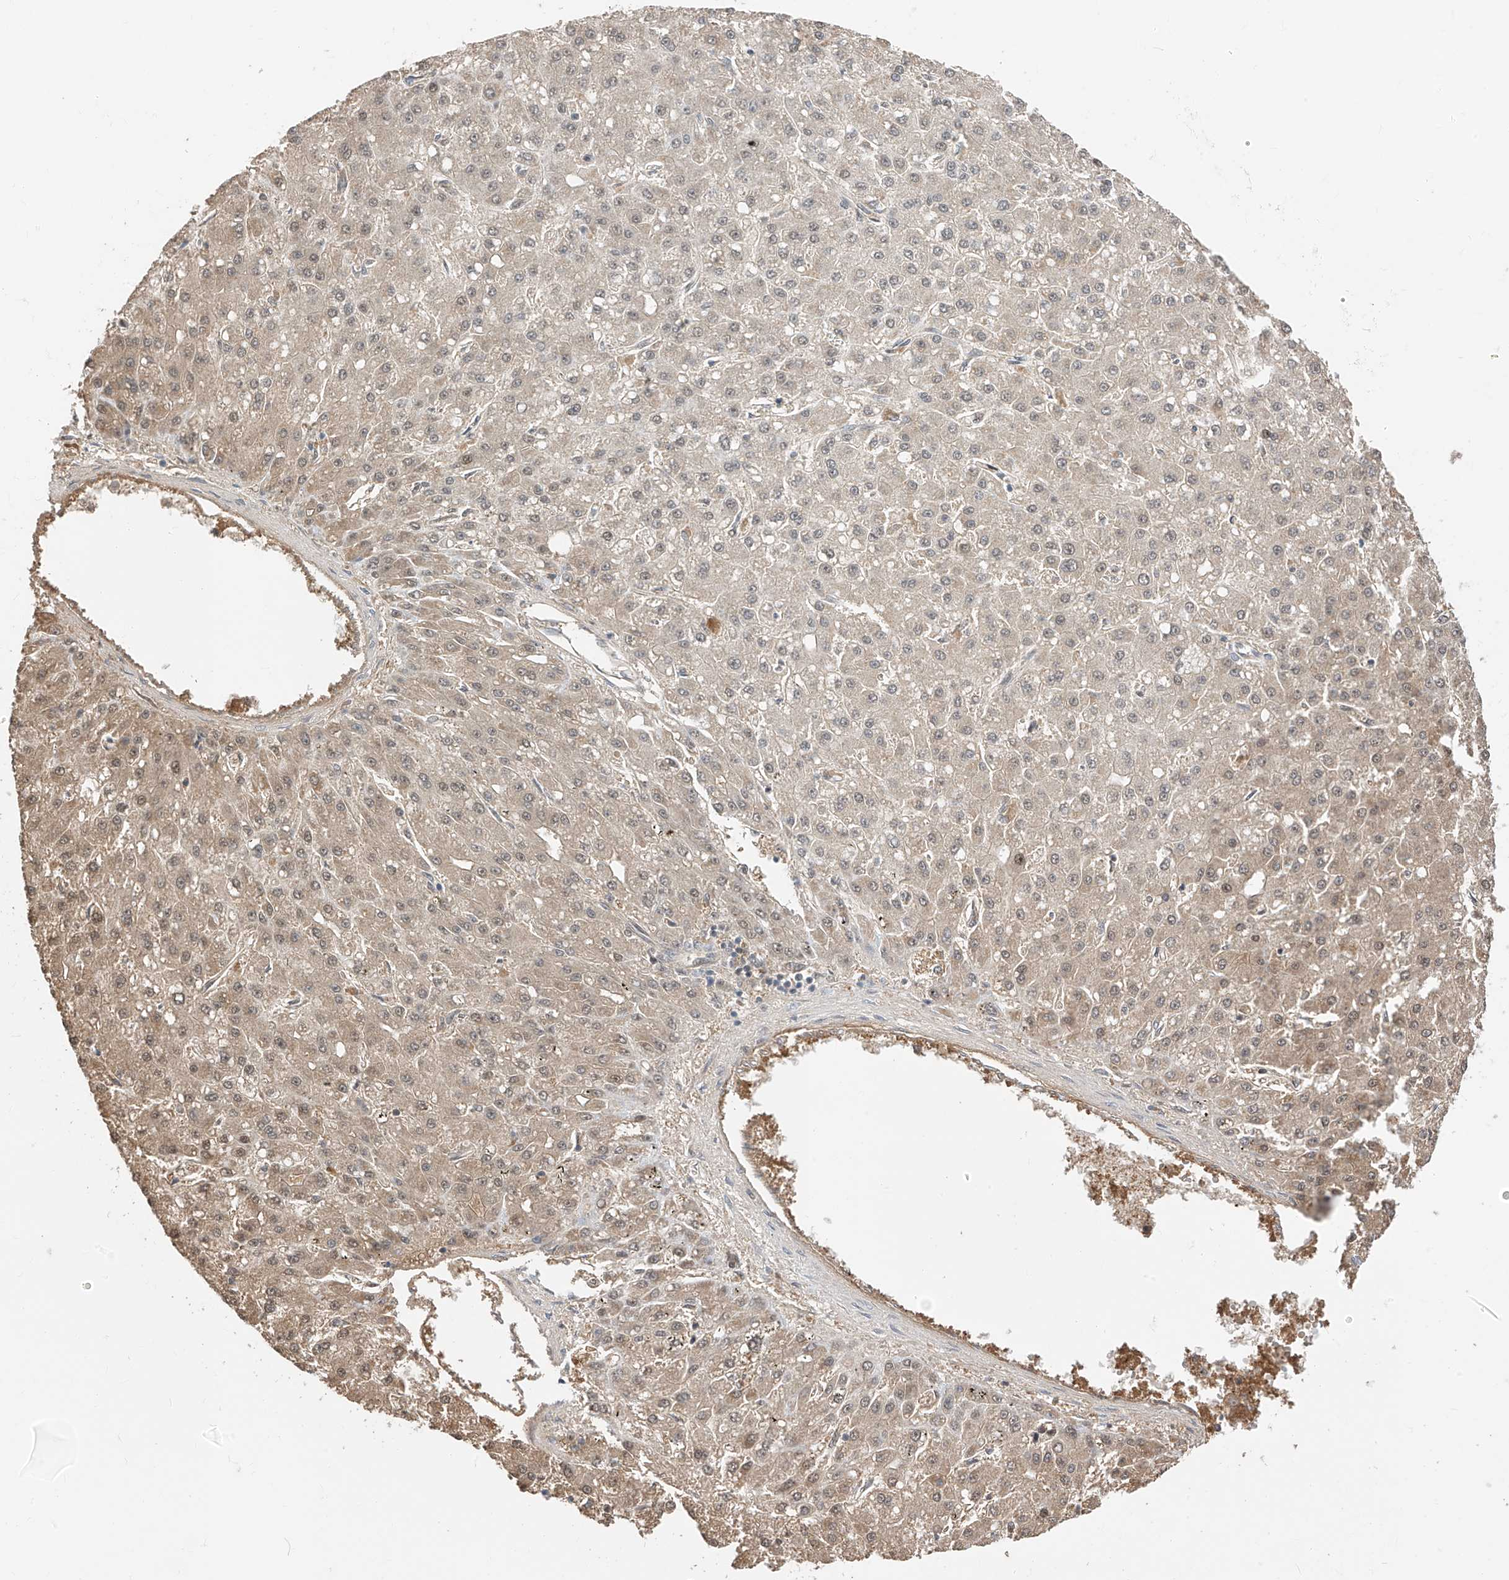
{"staining": {"intensity": "moderate", "quantity": "25%-75%", "location": "cytoplasmic/membranous"}, "tissue": "liver cancer", "cell_type": "Tumor cells", "image_type": "cancer", "snomed": [{"axis": "morphology", "description": "Carcinoma, Hepatocellular, NOS"}, {"axis": "topography", "description": "Liver"}], "caption": "Hepatocellular carcinoma (liver) tissue demonstrates moderate cytoplasmic/membranous positivity in approximately 25%-75% of tumor cells, visualized by immunohistochemistry.", "gene": "TTC38", "patient": {"sex": "male", "age": 67}}